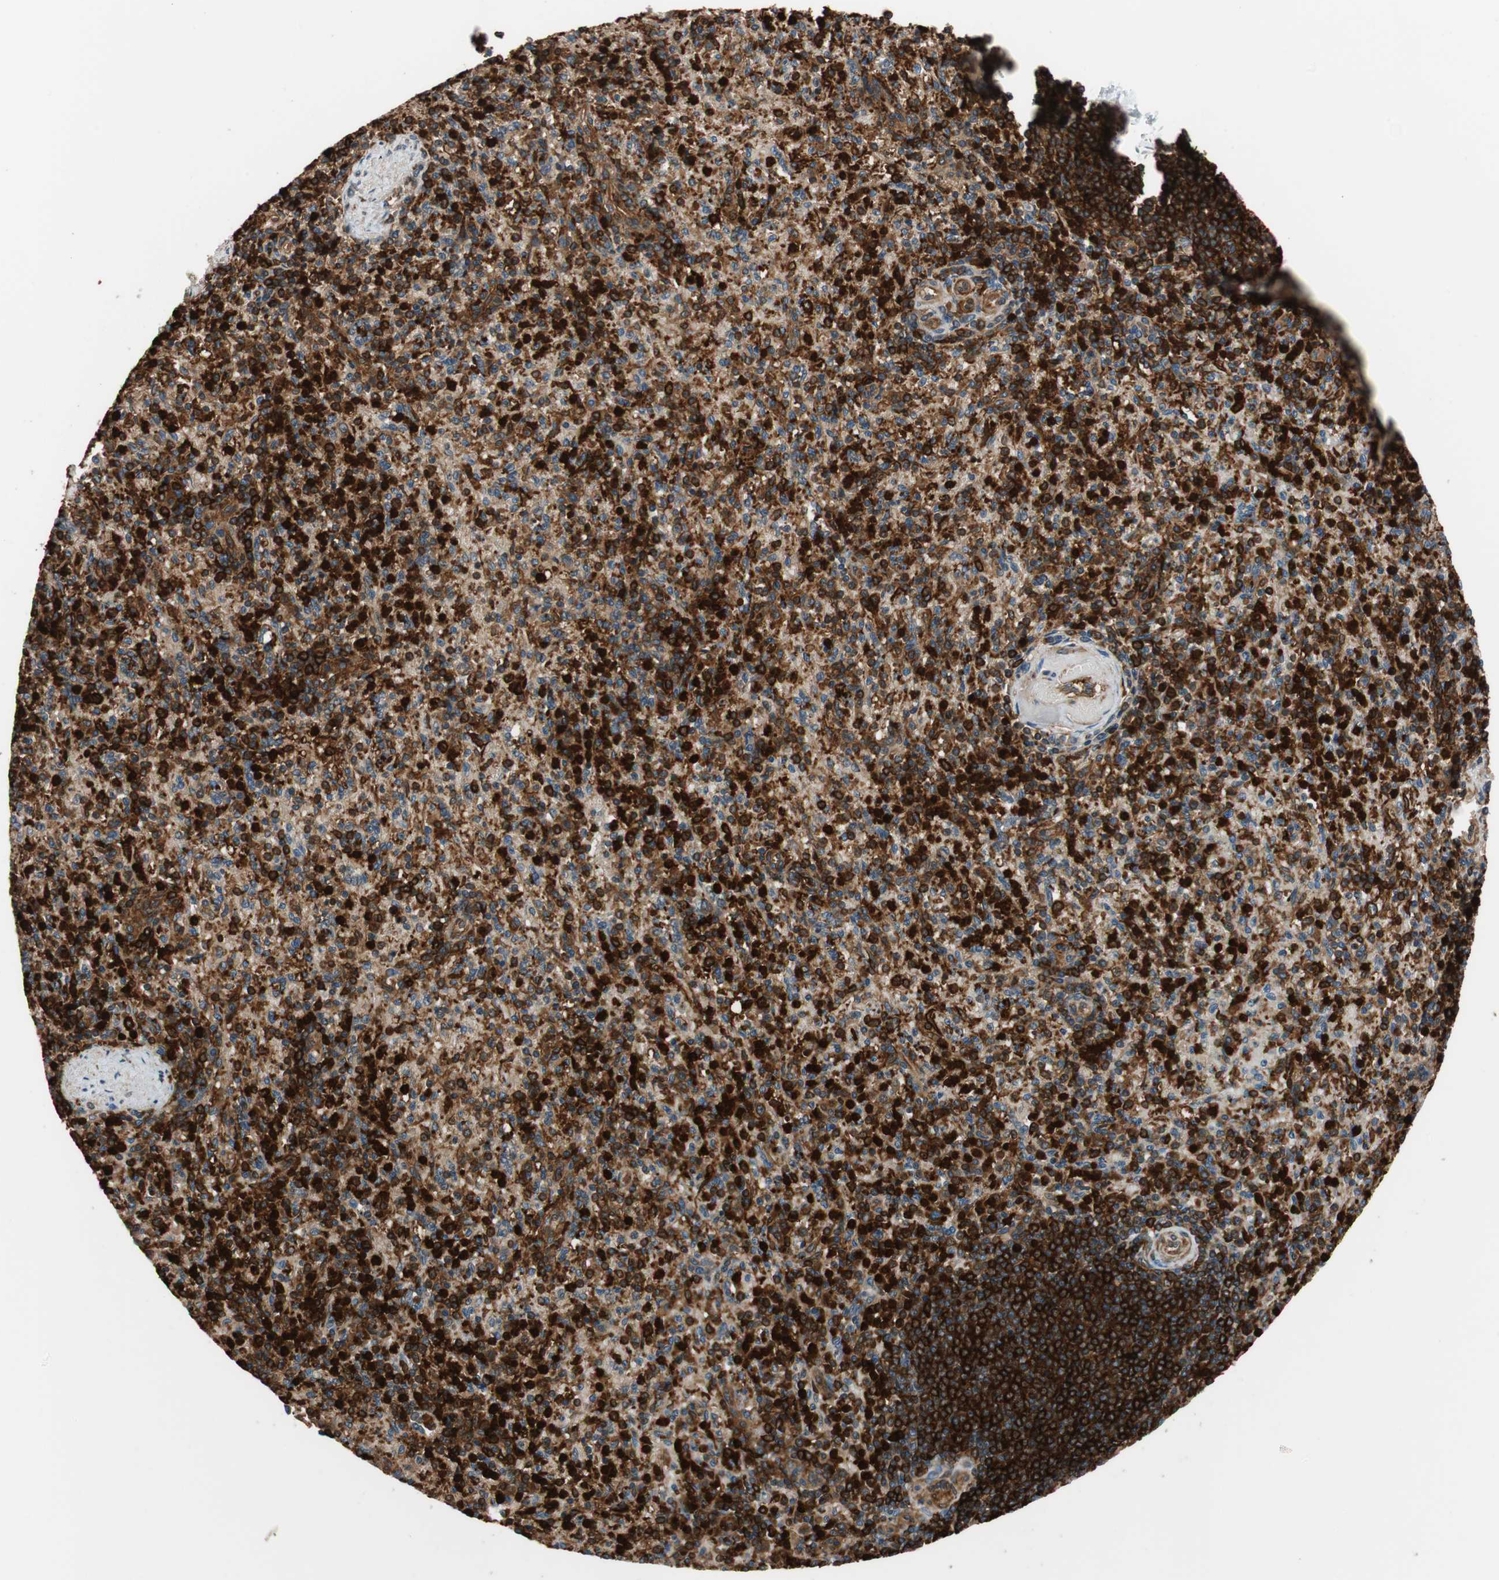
{"staining": {"intensity": "strong", "quantity": ">75%", "location": "cytoplasmic/membranous"}, "tissue": "spleen", "cell_type": "Cells in red pulp", "image_type": "normal", "snomed": [{"axis": "morphology", "description": "Normal tissue, NOS"}, {"axis": "topography", "description": "Spleen"}], "caption": "Immunohistochemical staining of benign human spleen reveals strong cytoplasmic/membranous protein expression in approximately >75% of cells in red pulp.", "gene": "VASP", "patient": {"sex": "female", "age": 74}}